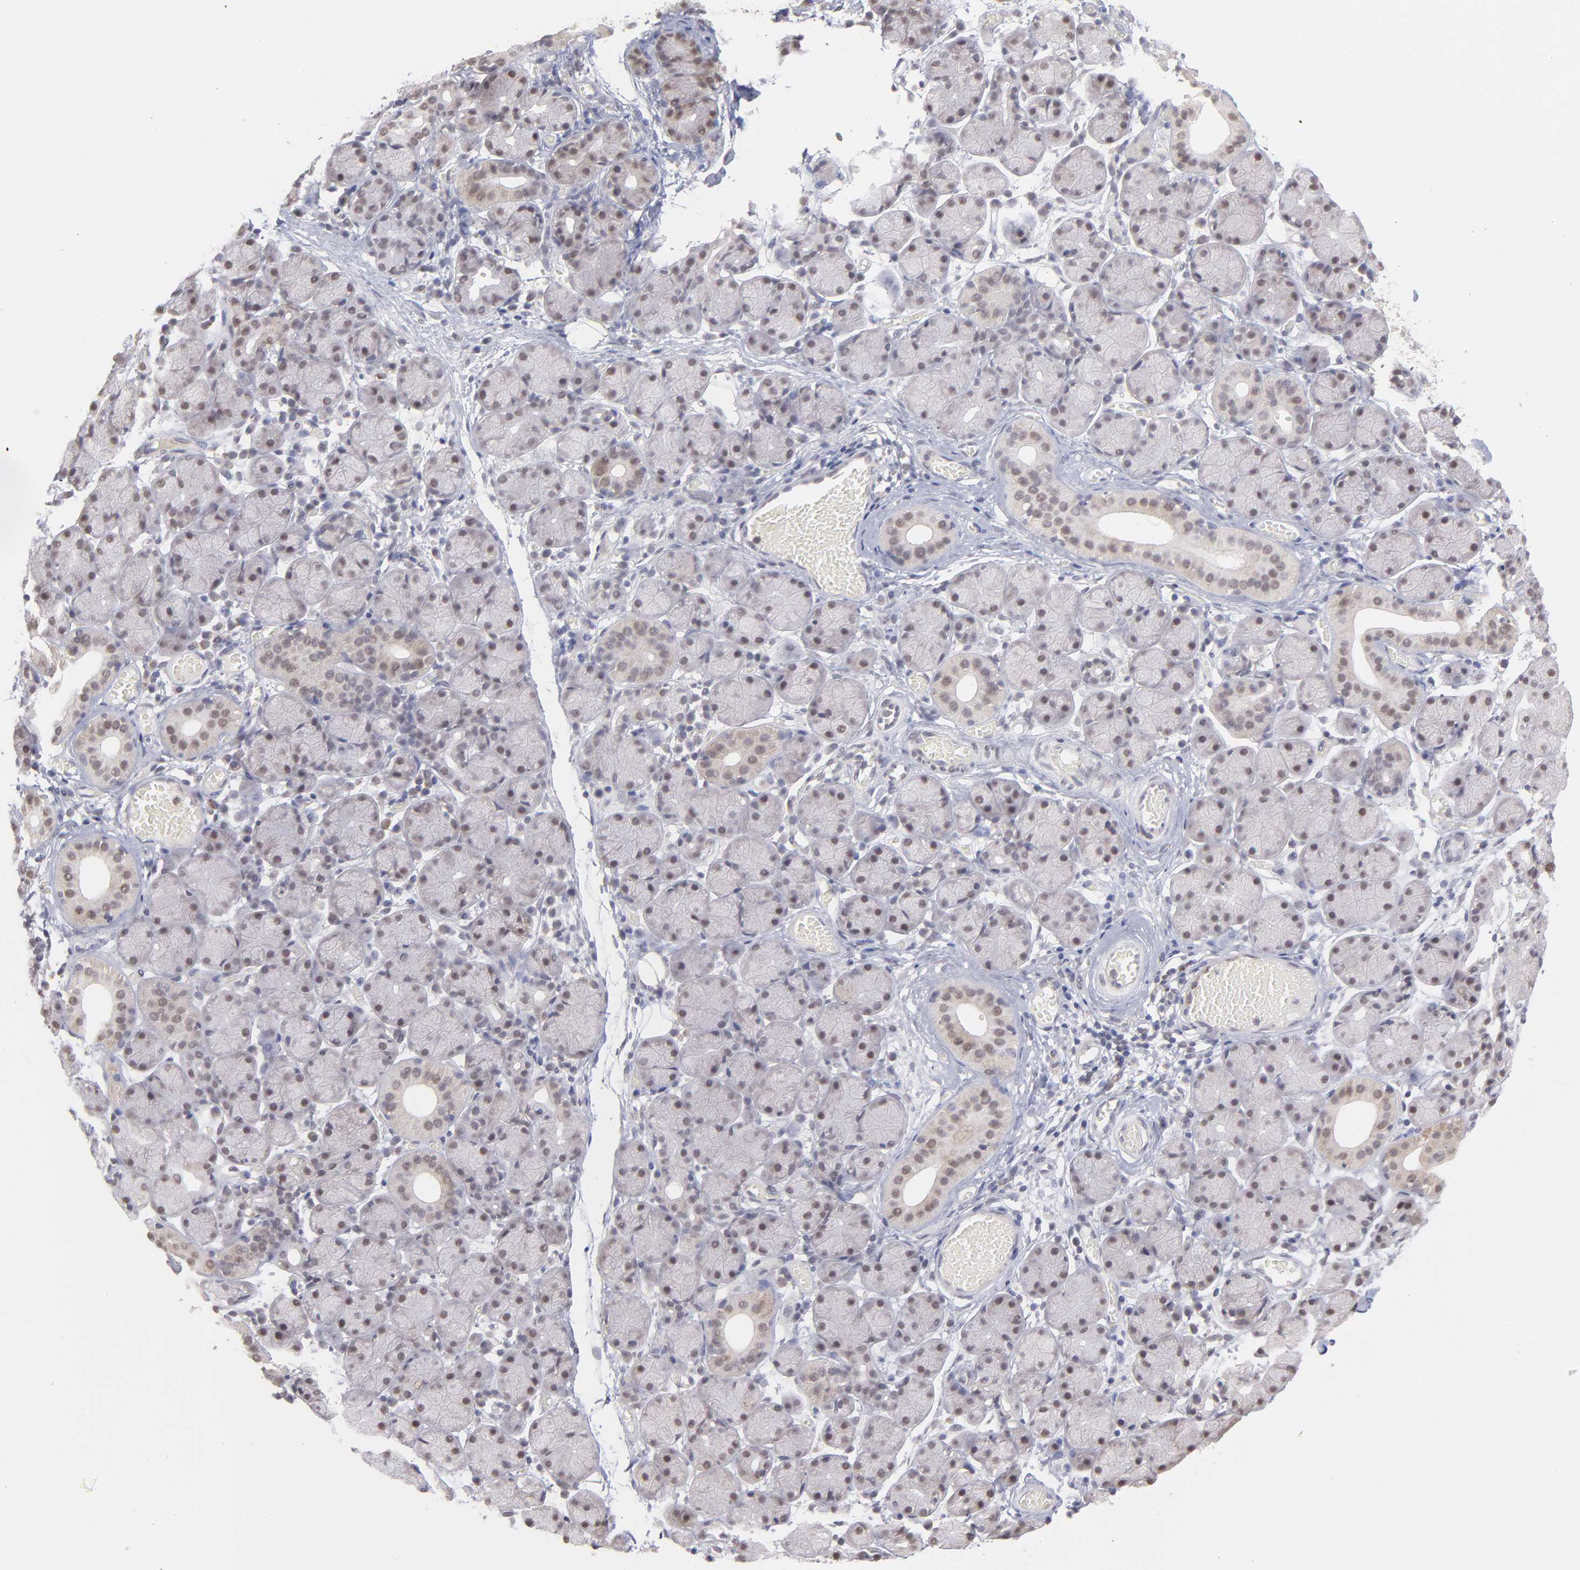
{"staining": {"intensity": "moderate", "quantity": "25%-75%", "location": "cytoplasmic/membranous,nuclear"}, "tissue": "salivary gland", "cell_type": "Glandular cells", "image_type": "normal", "snomed": [{"axis": "morphology", "description": "Normal tissue, NOS"}, {"axis": "topography", "description": "Salivary gland"}], "caption": "A brown stain labels moderate cytoplasmic/membranous,nuclear staining of a protein in glandular cells of unremarkable salivary gland.", "gene": "OAS1", "patient": {"sex": "female", "age": 24}}